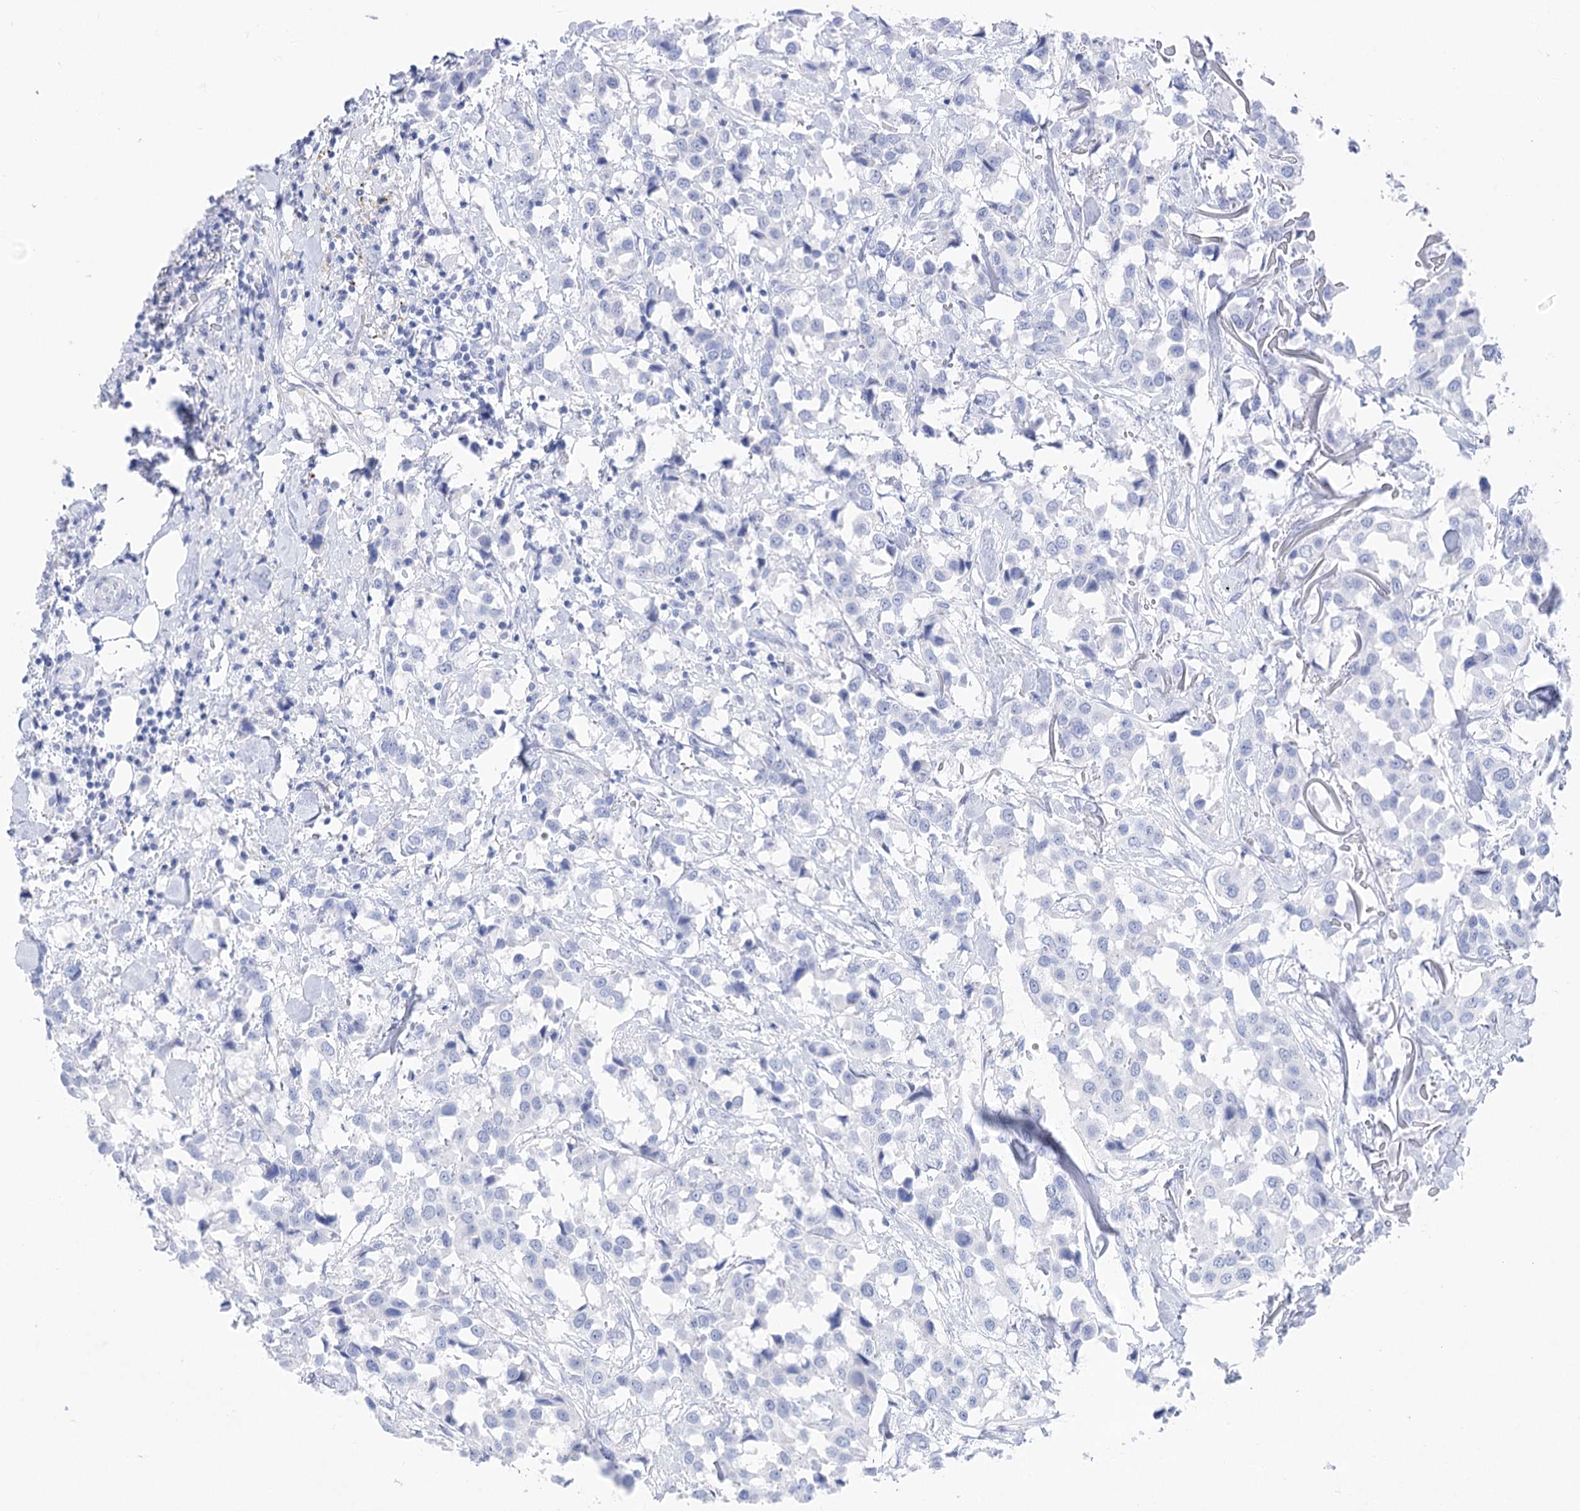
{"staining": {"intensity": "negative", "quantity": "none", "location": "none"}, "tissue": "breast cancer", "cell_type": "Tumor cells", "image_type": "cancer", "snomed": [{"axis": "morphology", "description": "Duct carcinoma"}, {"axis": "topography", "description": "Breast"}], "caption": "Breast cancer was stained to show a protein in brown. There is no significant expression in tumor cells.", "gene": "LALBA", "patient": {"sex": "female", "age": 80}}